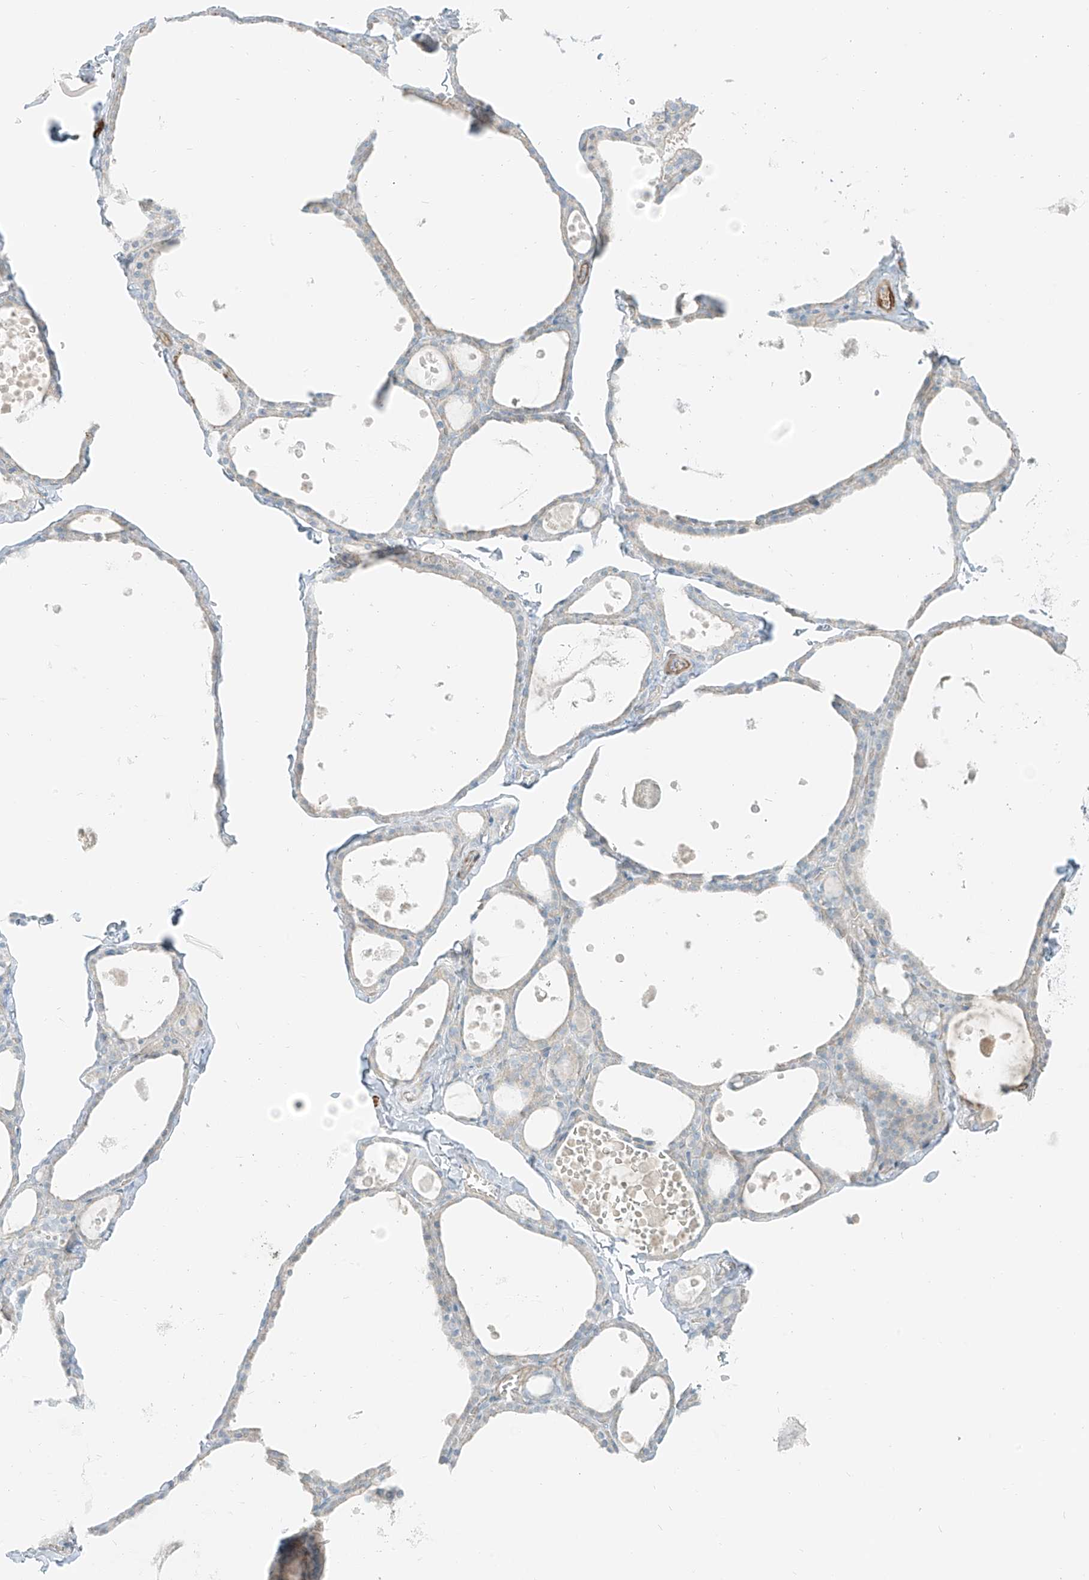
{"staining": {"intensity": "negative", "quantity": "none", "location": "none"}, "tissue": "thyroid gland", "cell_type": "Glandular cells", "image_type": "normal", "snomed": [{"axis": "morphology", "description": "Normal tissue, NOS"}, {"axis": "topography", "description": "Thyroid gland"}], "caption": "Immunohistochemistry micrograph of normal thyroid gland: human thyroid gland stained with DAB (3,3'-diaminobenzidine) demonstrates no significant protein positivity in glandular cells. (DAB (3,3'-diaminobenzidine) IHC with hematoxylin counter stain).", "gene": "SMCP", "patient": {"sex": "male", "age": 56}}